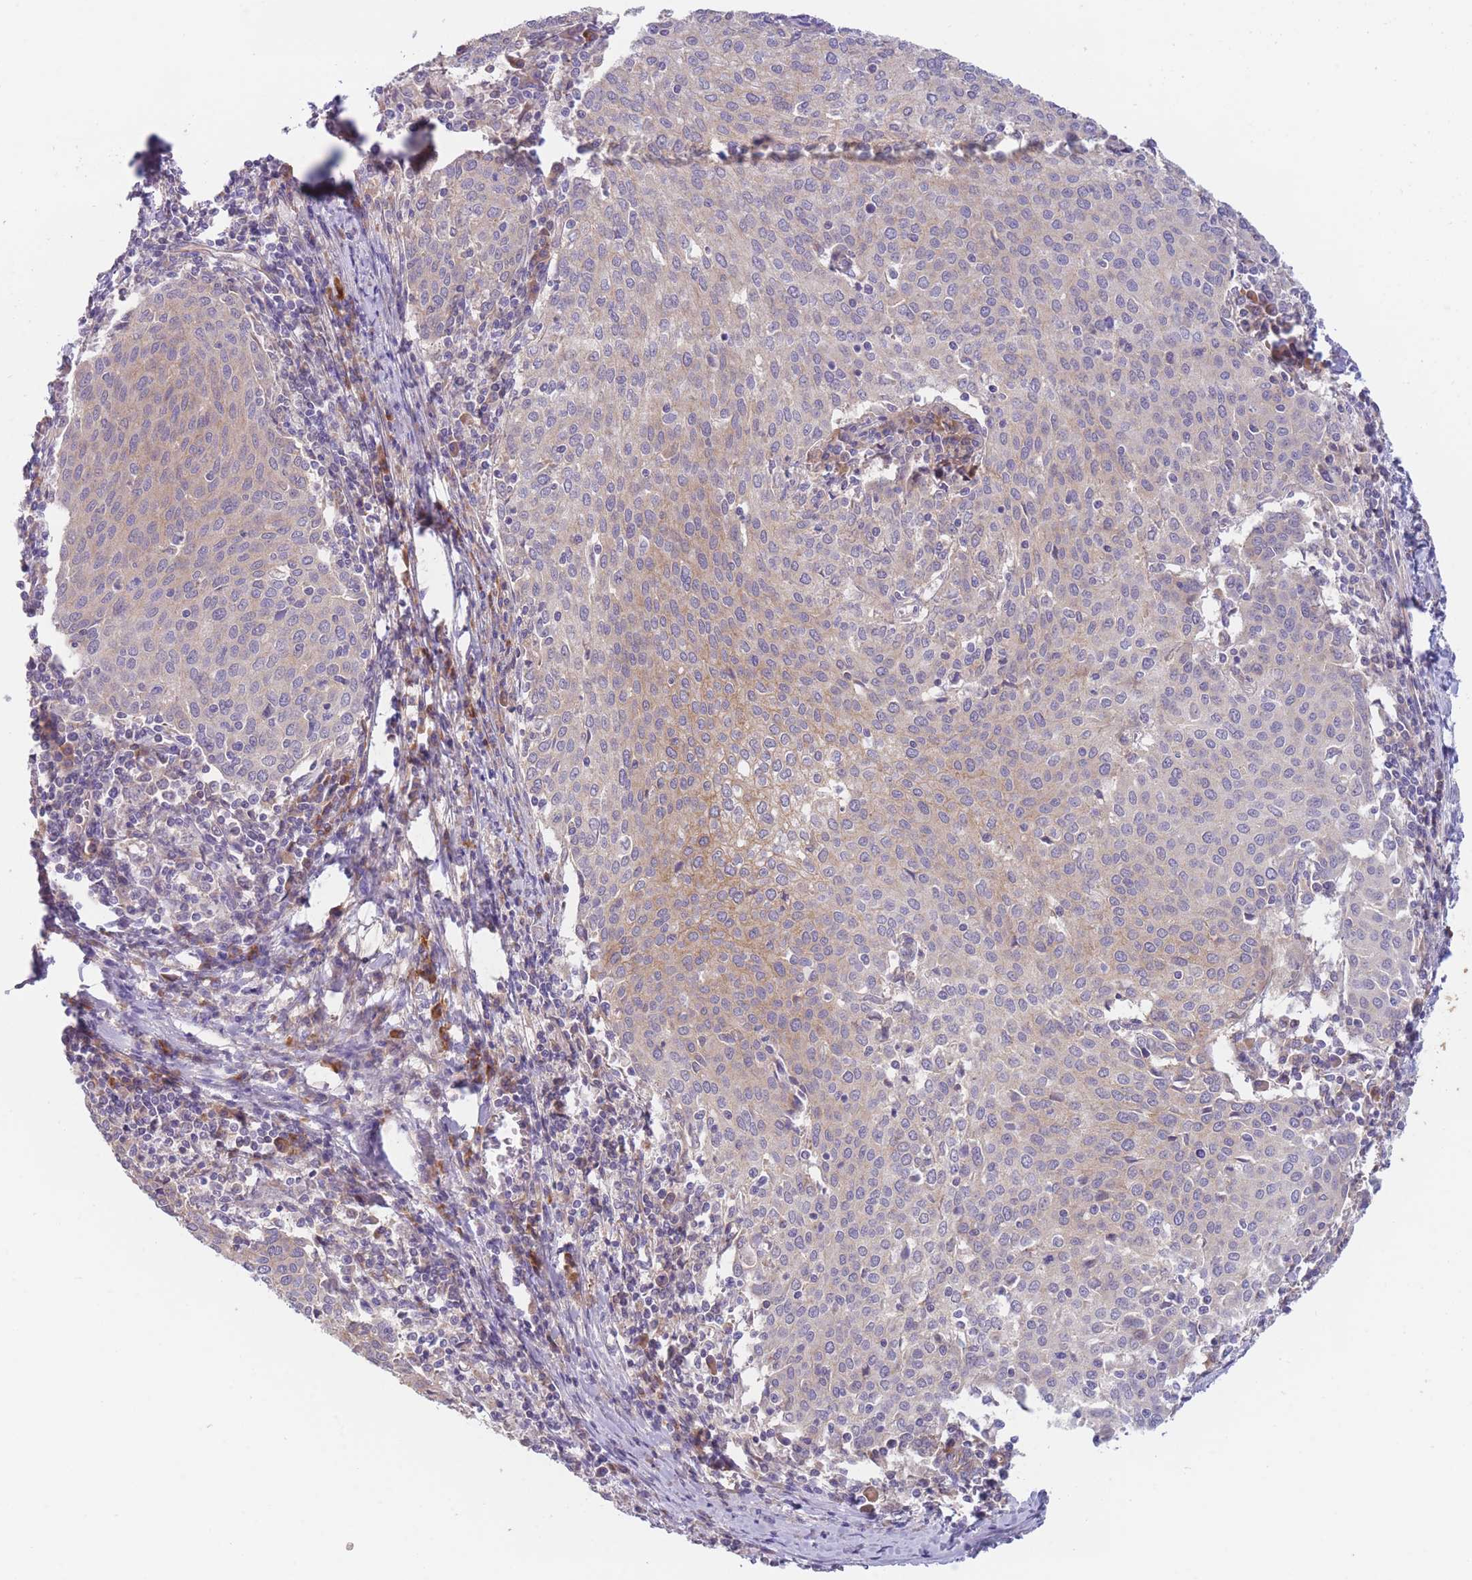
{"staining": {"intensity": "weak", "quantity": "<25%", "location": "cytoplasmic/membranous"}, "tissue": "cervical cancer", "cell_type": "Tumor cells", "image_type": "cancer", "snomed": [{"axis": "morphology", "description": "Squamous cell carcinoma, NOS"}, {"axis": "topography", "description": "Cervix"}], "caption": "Tumor cells show no significant protein expression in cervical squamous cell carcinoma.", "gene": "WDR93", "patient": {"sex": "female", "age": 46}}